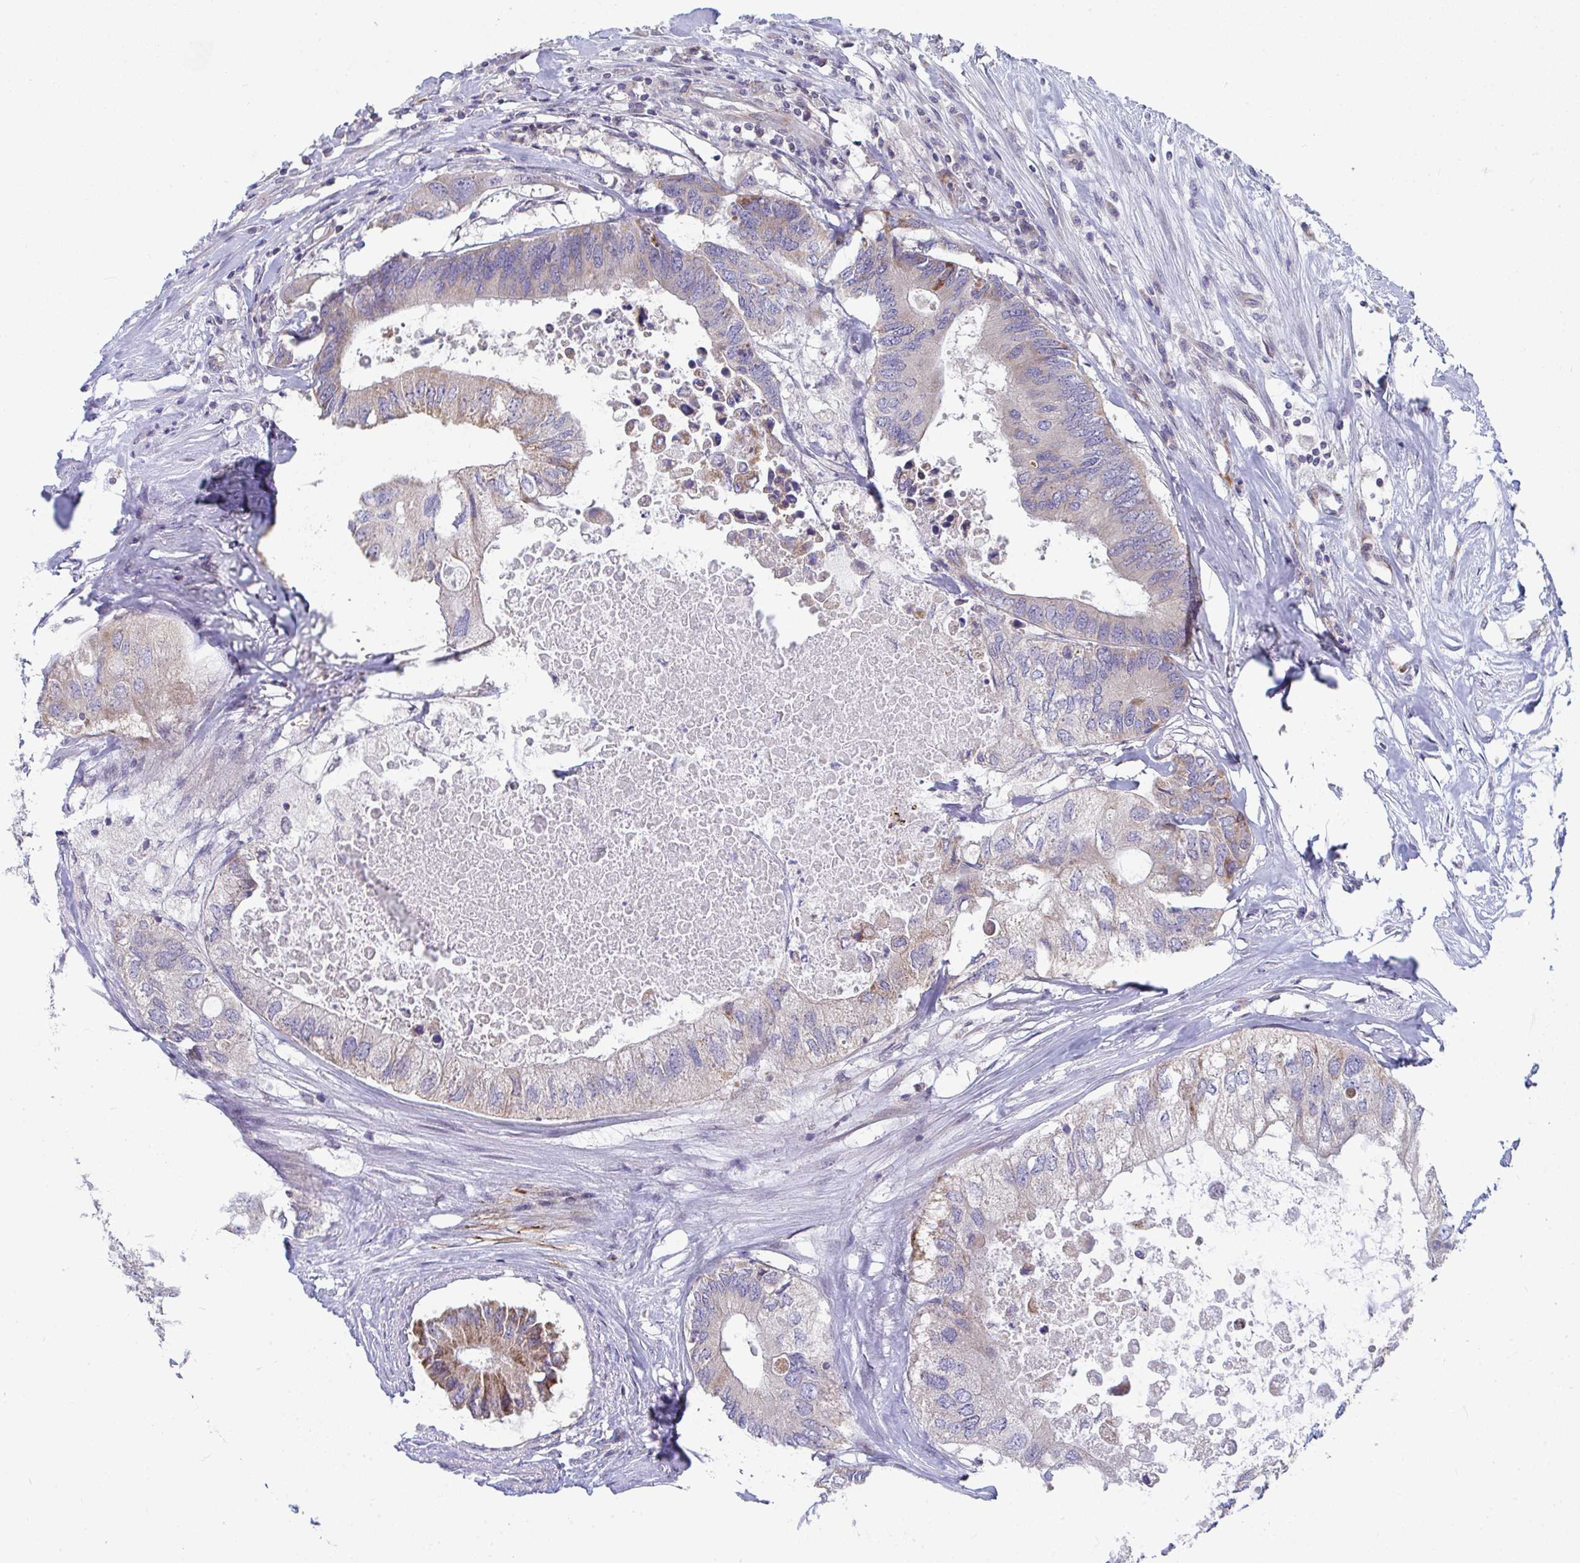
{"staining": {"intensity": "moderate", "quantity": "<25%", "location": "cytoplasmic/membranous"}, "tissue": "colorectal cancer", "cell_type": "Tumor cells", "image_type": "cancer", "snomed": [{"axis": "morphology", "description": "Adenocarcinoma, NOS"}, {"axis": "topography", "description": "Colon"}], "caption": "IHC (DAB (3,3'-diaminobenzidine)) staining of human colorectal cancer displays moderate cytoplasmic/membranous protein positivity in approximately <25% of tumor cells.", "gene": "EIF1AD", "patient": {"sex": "male", "age": 71}}